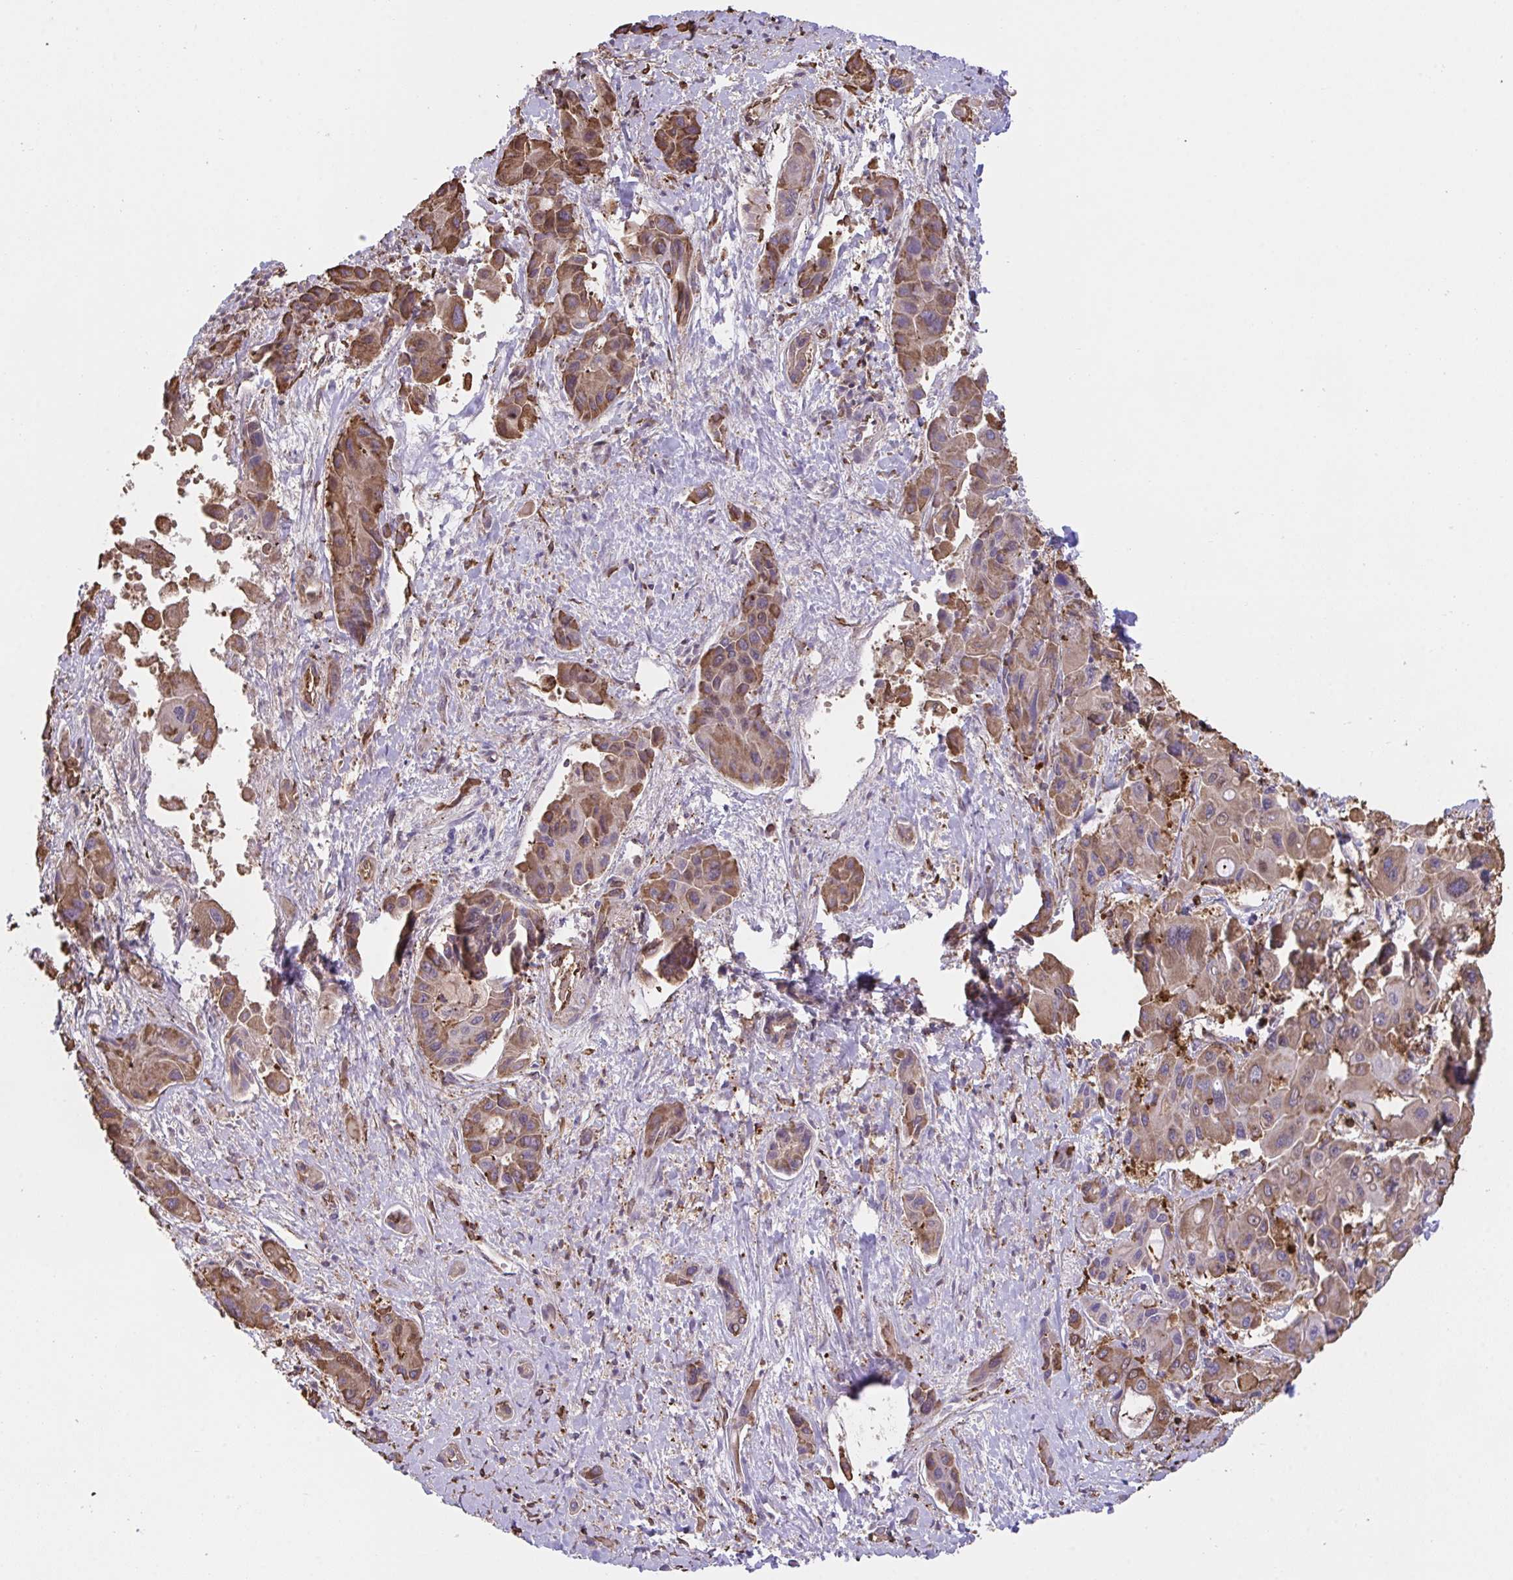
{"staining": {"intensity": "strong", "quantity": ">75%", "location": "cytoplasmic/membranous"}, "tissue": "liver cancer", "cell_type": "Tumor cells", "image_type": "cancer", "snomed": [{"axis": "morphology", "description": "Cholangiocarcinoma"}, {"axis": "topography", "description": "Liver"}], "caption": "A micrograph of cholangiocarcinoma (liver) stained for a protein exhibits strong cytoplasmic/membranous brown staining in tumor cells.", "gene": "PPIH", "patient": {"sex": "male", "age": 67}}